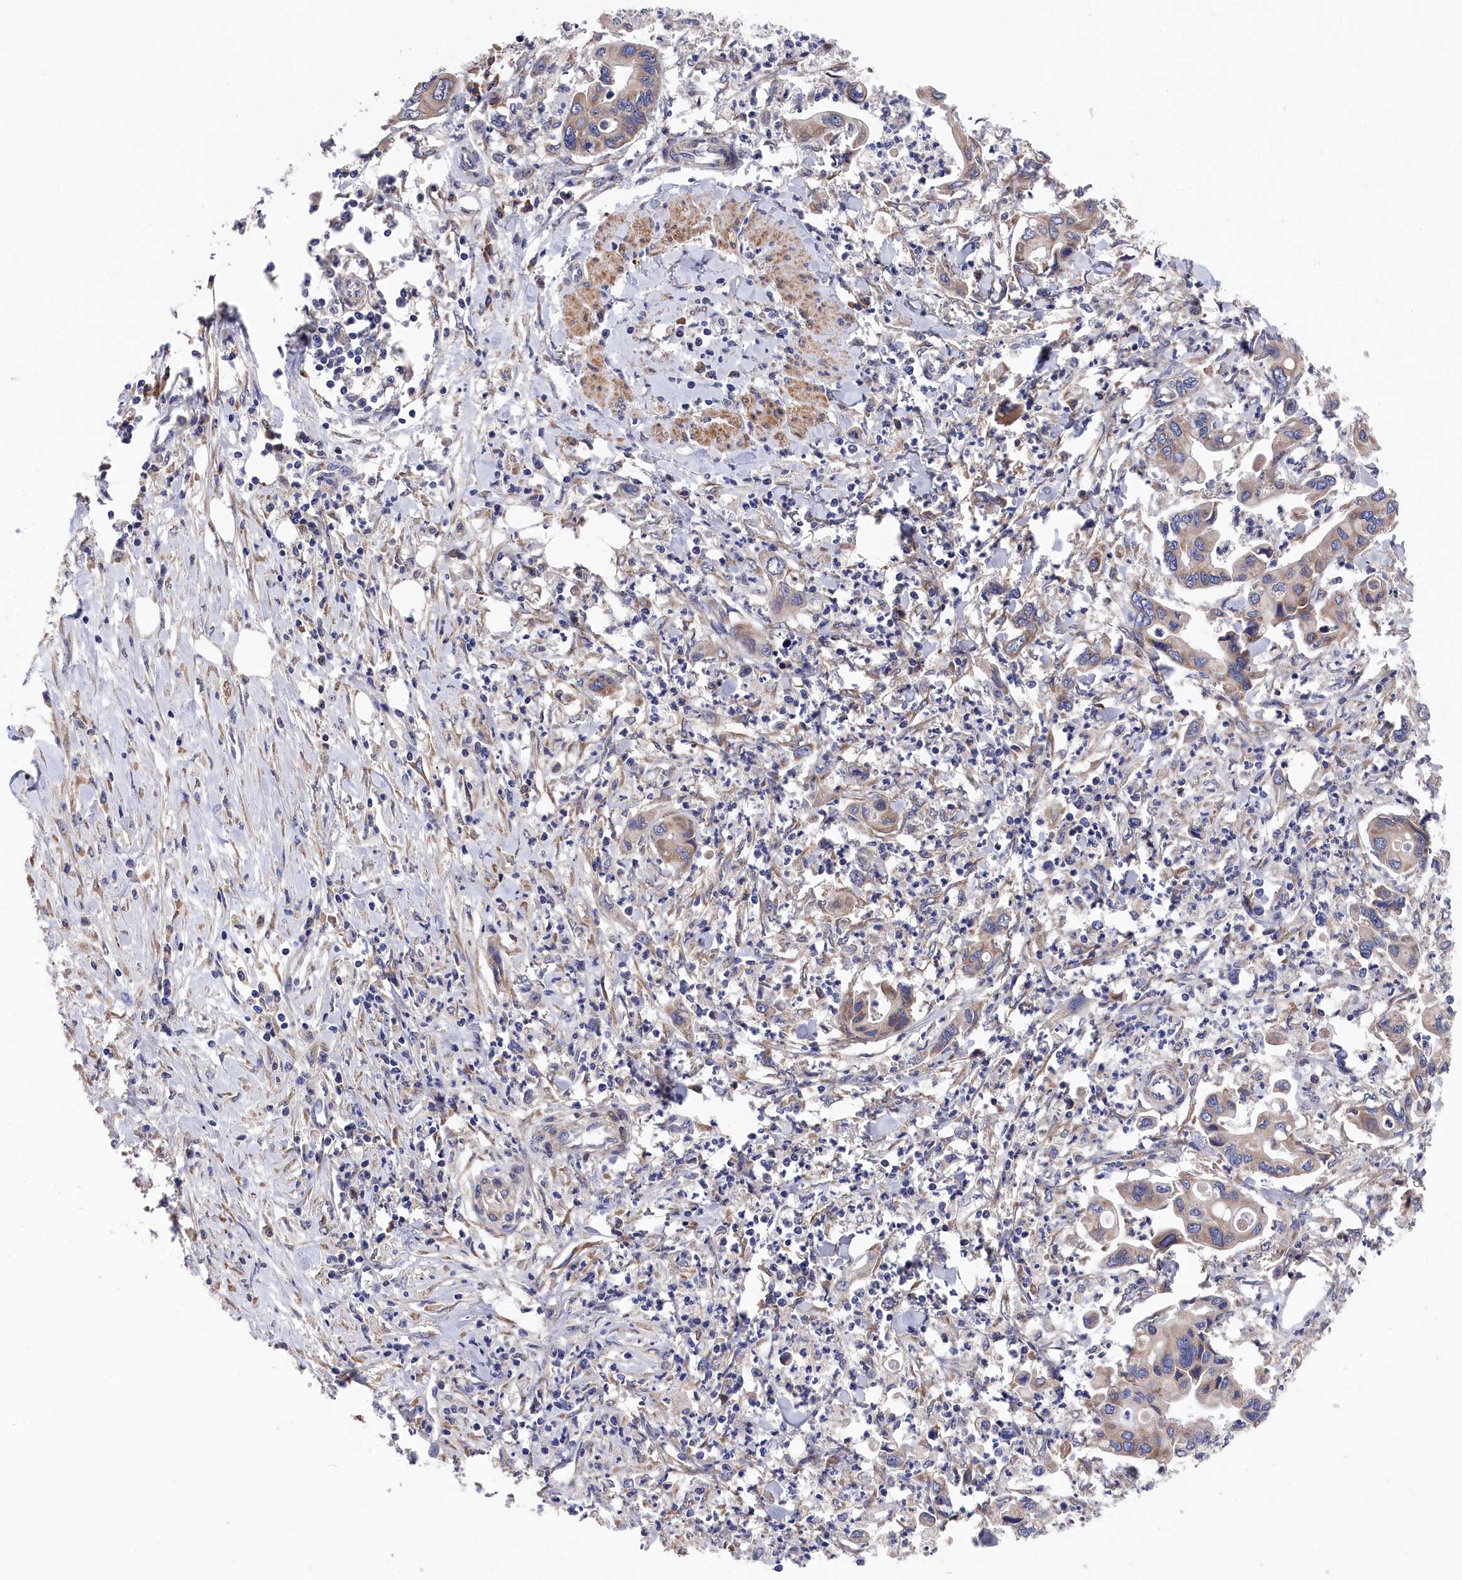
{"staining": {"intensity": "weak", "quantity": "<25%", "location": "cytoplasmic/membranous"}, "tissue": "pancreatic cancer", "cell_type": "Tumor cells", "image_type": "cancer", "snomed": [{"axis": "morphology", "description": "Adenocarcinoma, NOS"}, {"axis": "topography", "description": "Pancreas"}], "caption": "Adenocarcinoma (pancreatic) was stained to show a protein in brown. There is no significant expression in tumor cells.", "gene": "CYB5D2", "patient": {"sex": "female", "age": 50}}